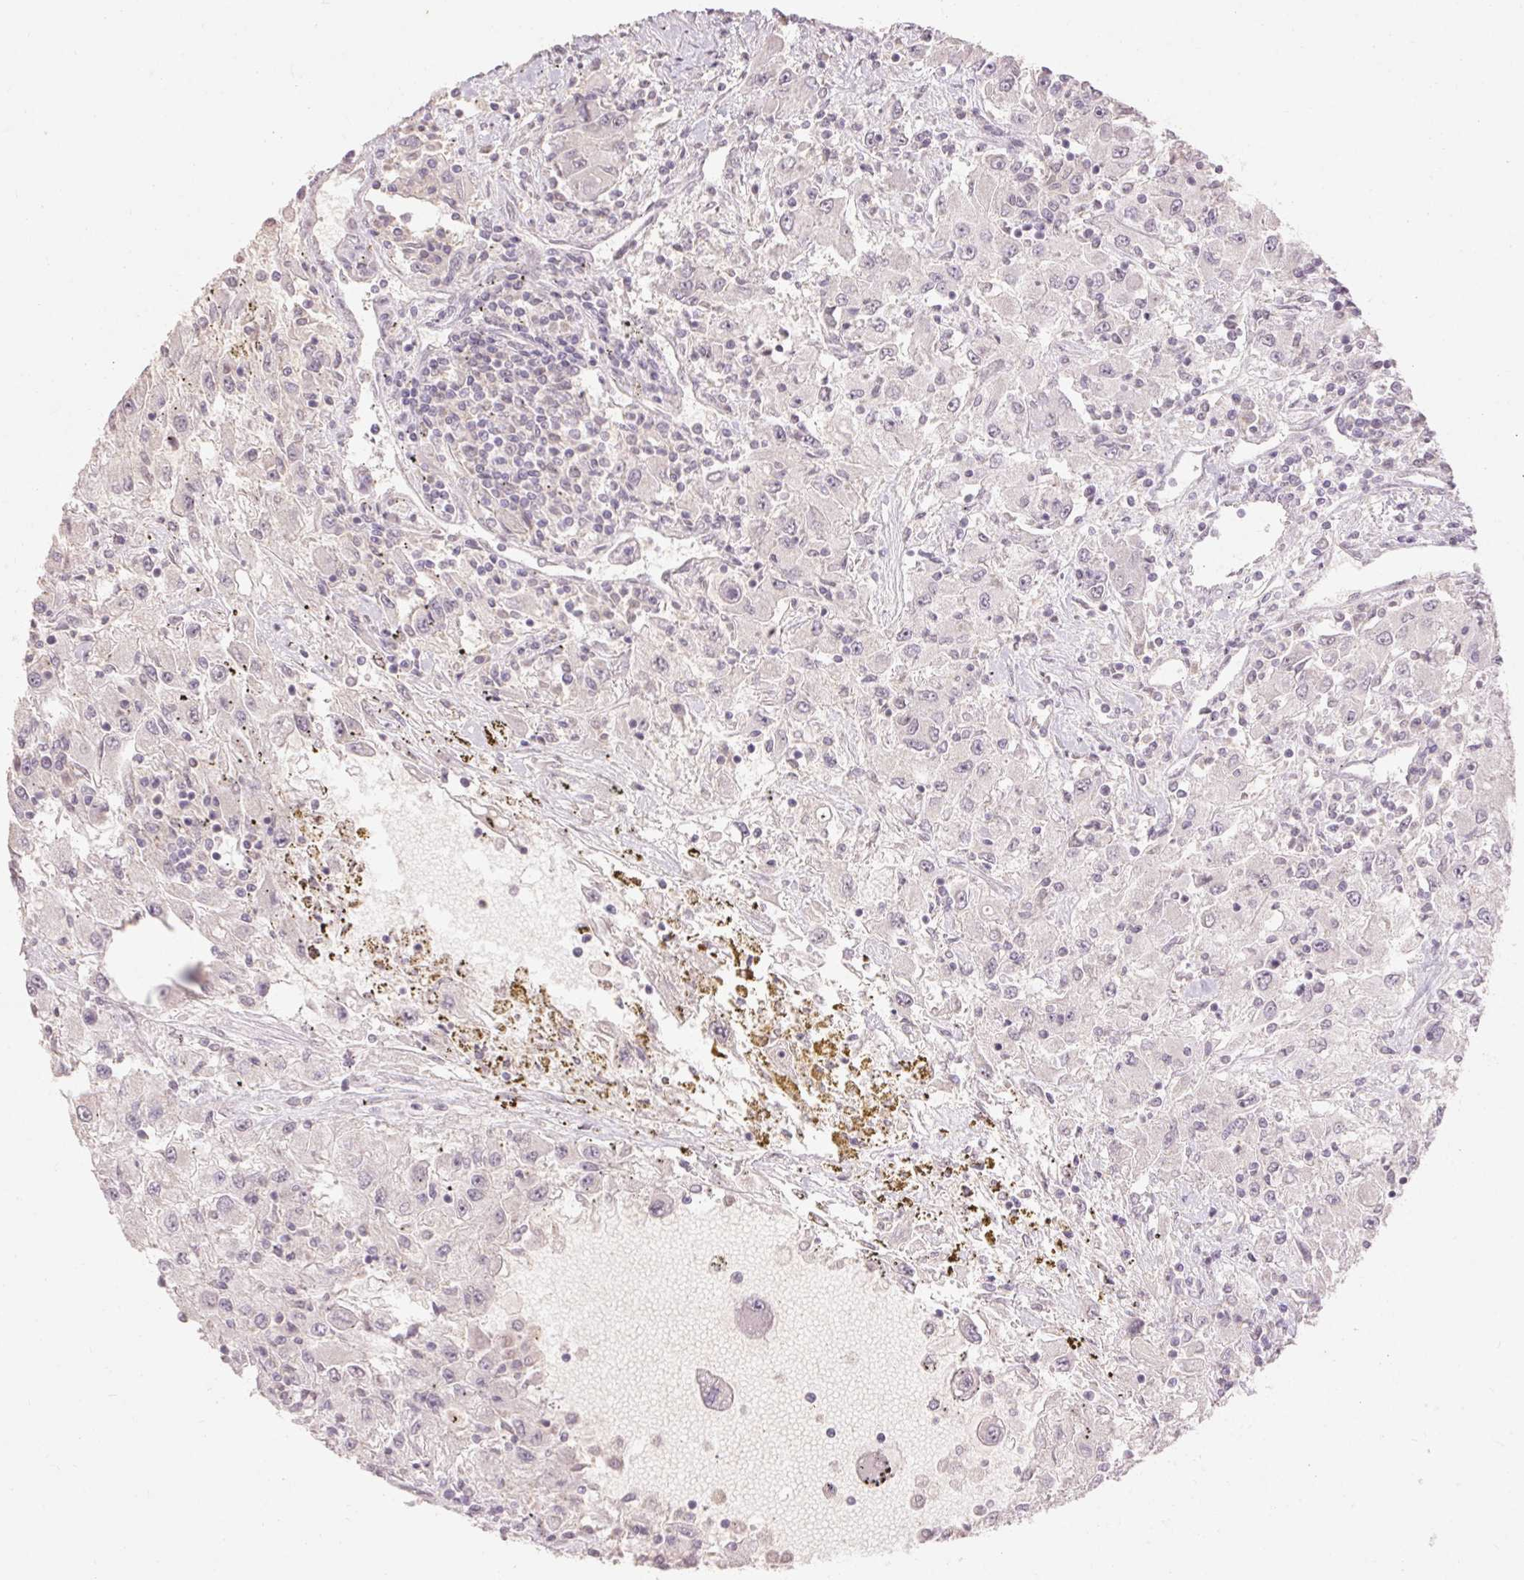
{"staining": {"intensity": "negative", "quantity": "none", "location": "none"}, "tissue": "renal cancer", "cell_type": "Tumor cells", "image_type": "cancer", "snomed": [{"axis": "morphology", "description": "Adenocarcinoma, NOS"}, {"axis": "topography", "description": "Kidney"}], "caption": "Immunohistochemistry of human renal cancer (adenocarcinoma) exhibits no expression in tumor cells.", "gene": "SKP2", "patient": {"sex": "female", "age": 67}}